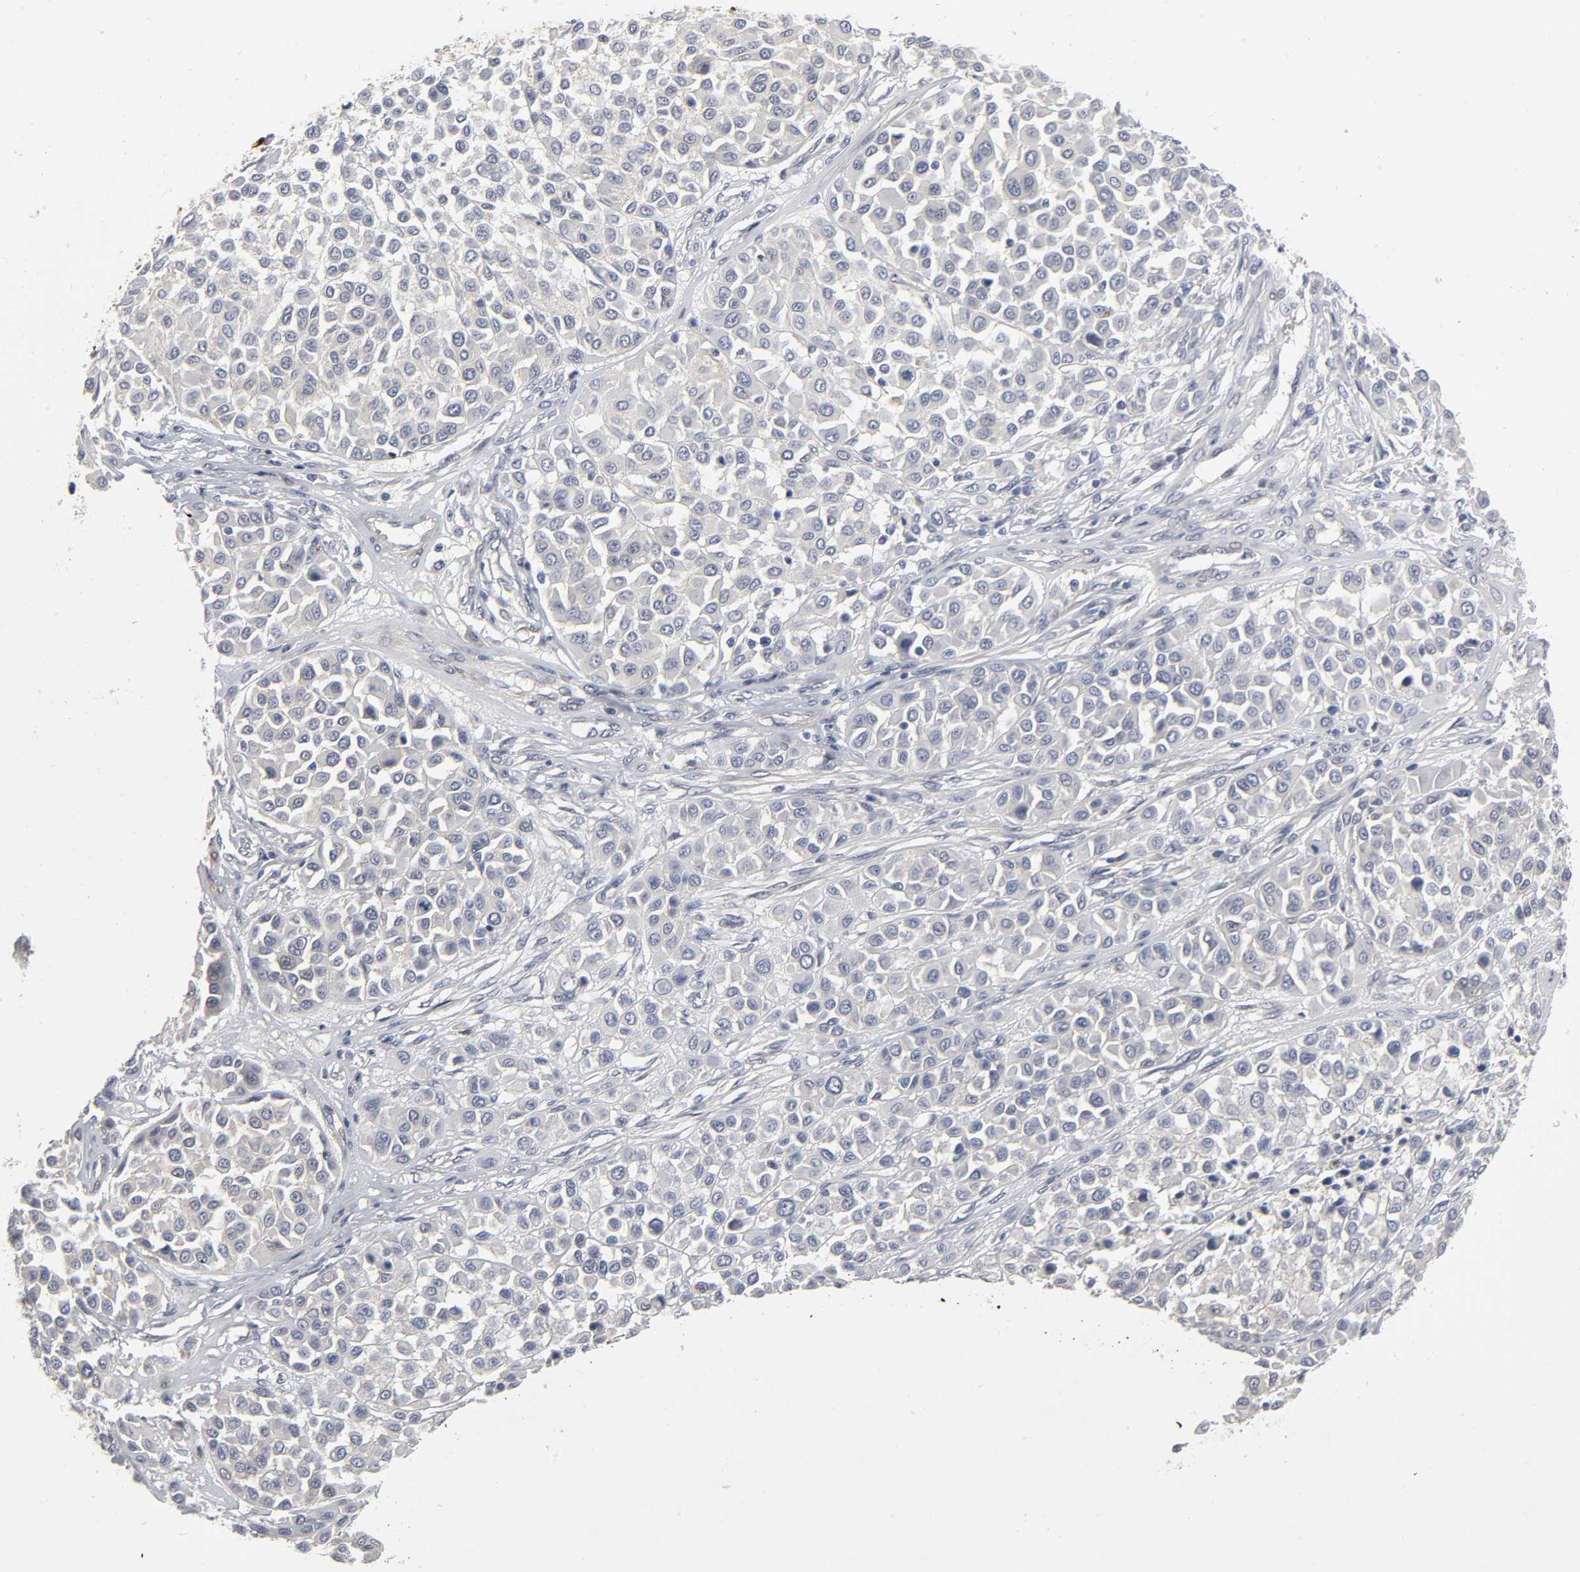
{"staining": {"intensity": "negative", "quantity": "none", "location": "none"}, "tissue": "melanoma", "cell_type": "Tumor cells", "image_type": "cancer", "snomed": [{"axis": "morphology", "description": "Malignant melanoma, Metastatic site"}, {"axis": "topography", "description": "Soft tissue"}], "caption": "There is no significant positivity in tumor cells of malignant melanoma (metastatic site). (DAB IHC with hematoxylin counter stain).", "gene": "PDLIM3", "patient": {"sex": "male", "age": 41}}